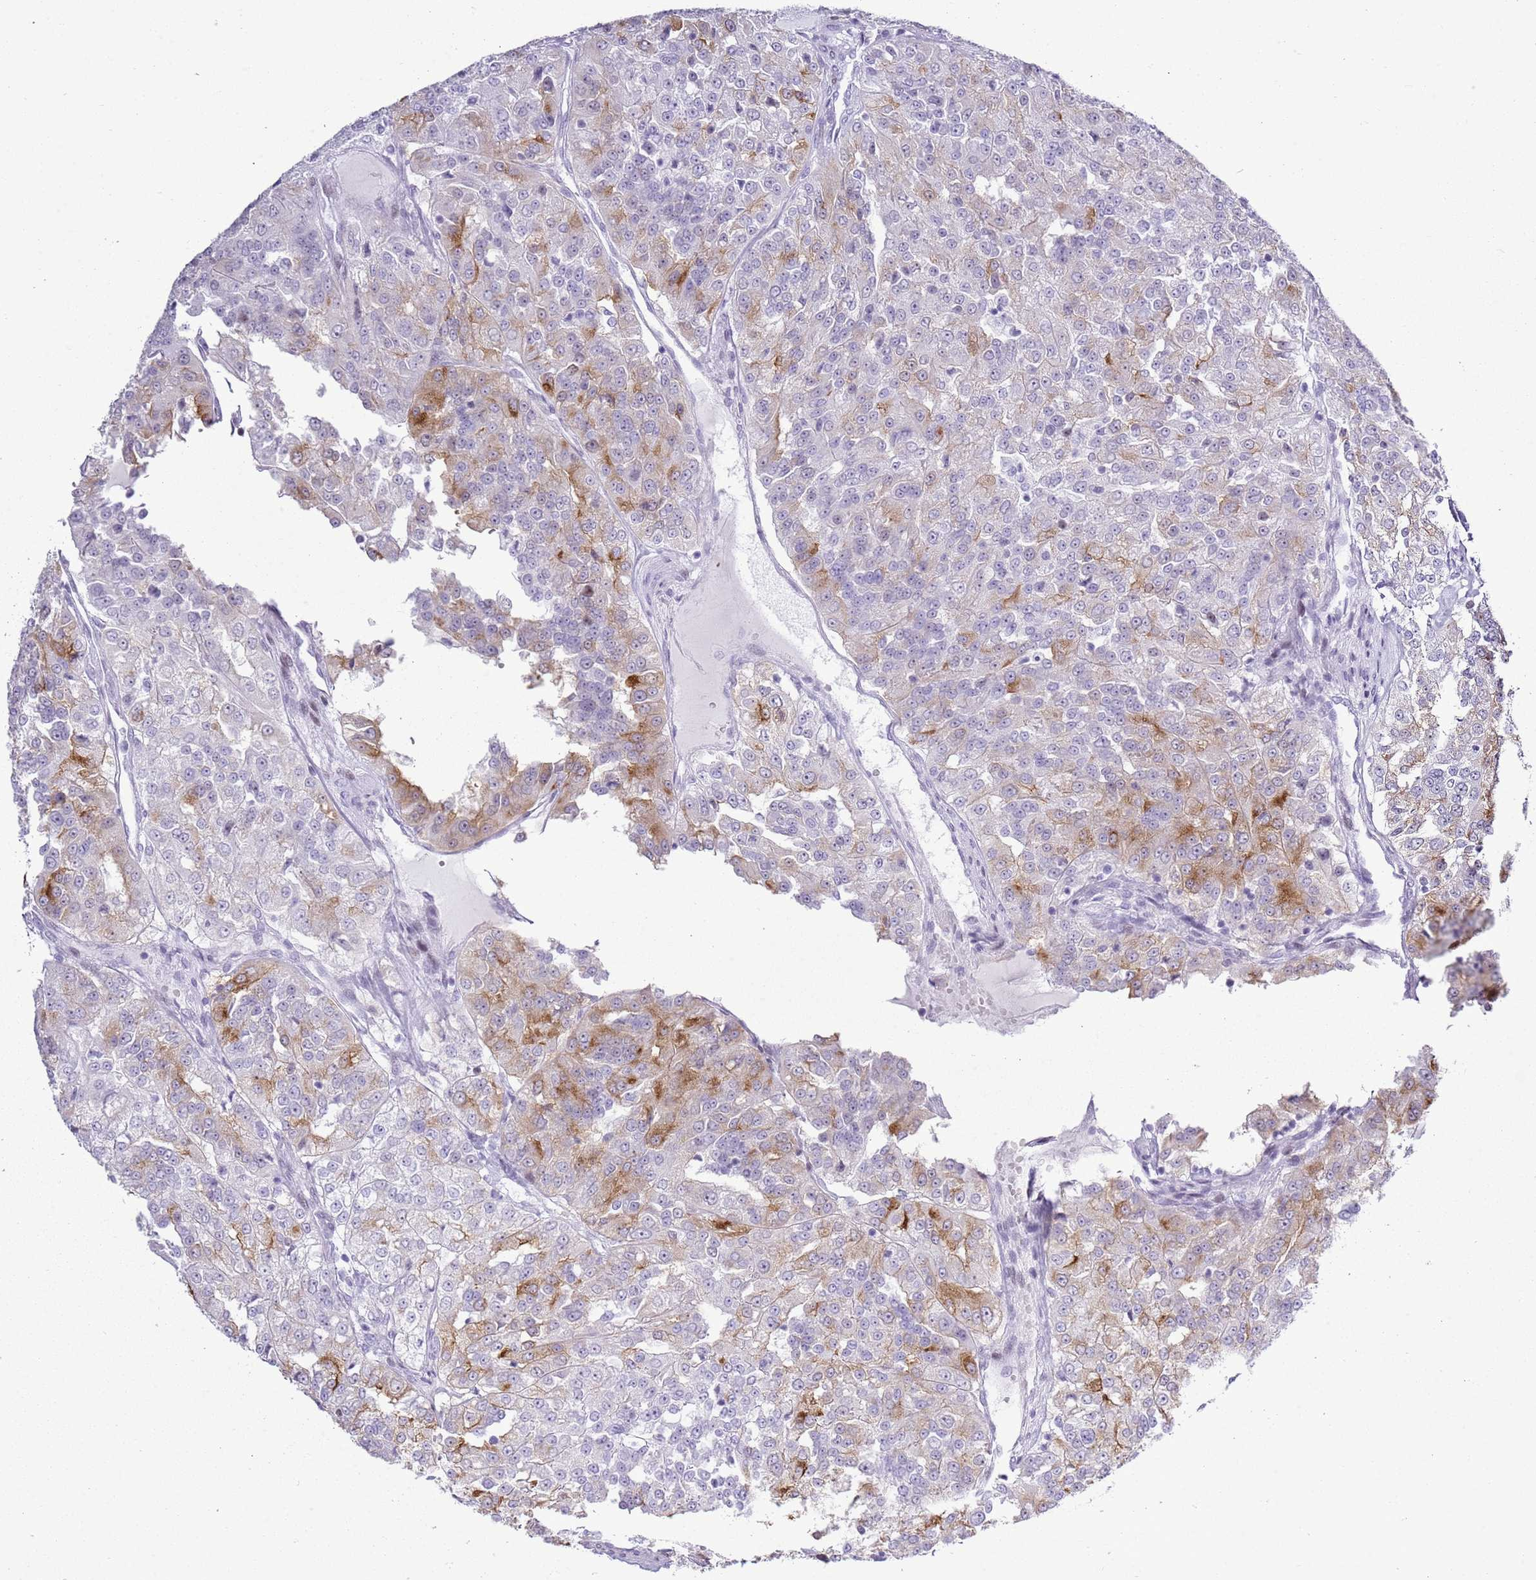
{"staining": {"intensity": "moderate", "quantity": "<25%", "location": "cytoplasmic/membranous"}, "tissue": "renal cancer", "cell_type": "Tumor cells", "image_type": "cancer", "snomed": [{"axis": "morphology", "description": "Adenocarcinoma, NOS"}, {"axis": "topography", "description": "Kidney"}], "caption": "Immunohistochemistry staining of renal cancer (adenocarcinoma), which displays low levels of moderate cytoplasmic/membranous staining in approximately <25% of tumor cells indicating moderate cytoplasmic/membranous protein positivity. The staining was performed using DAB (brown) for protein detection and nuclei were counterstained in hematoxylin (blue).", "gene": "ASIP", "patient": {"sex": "female", "age": 63}}